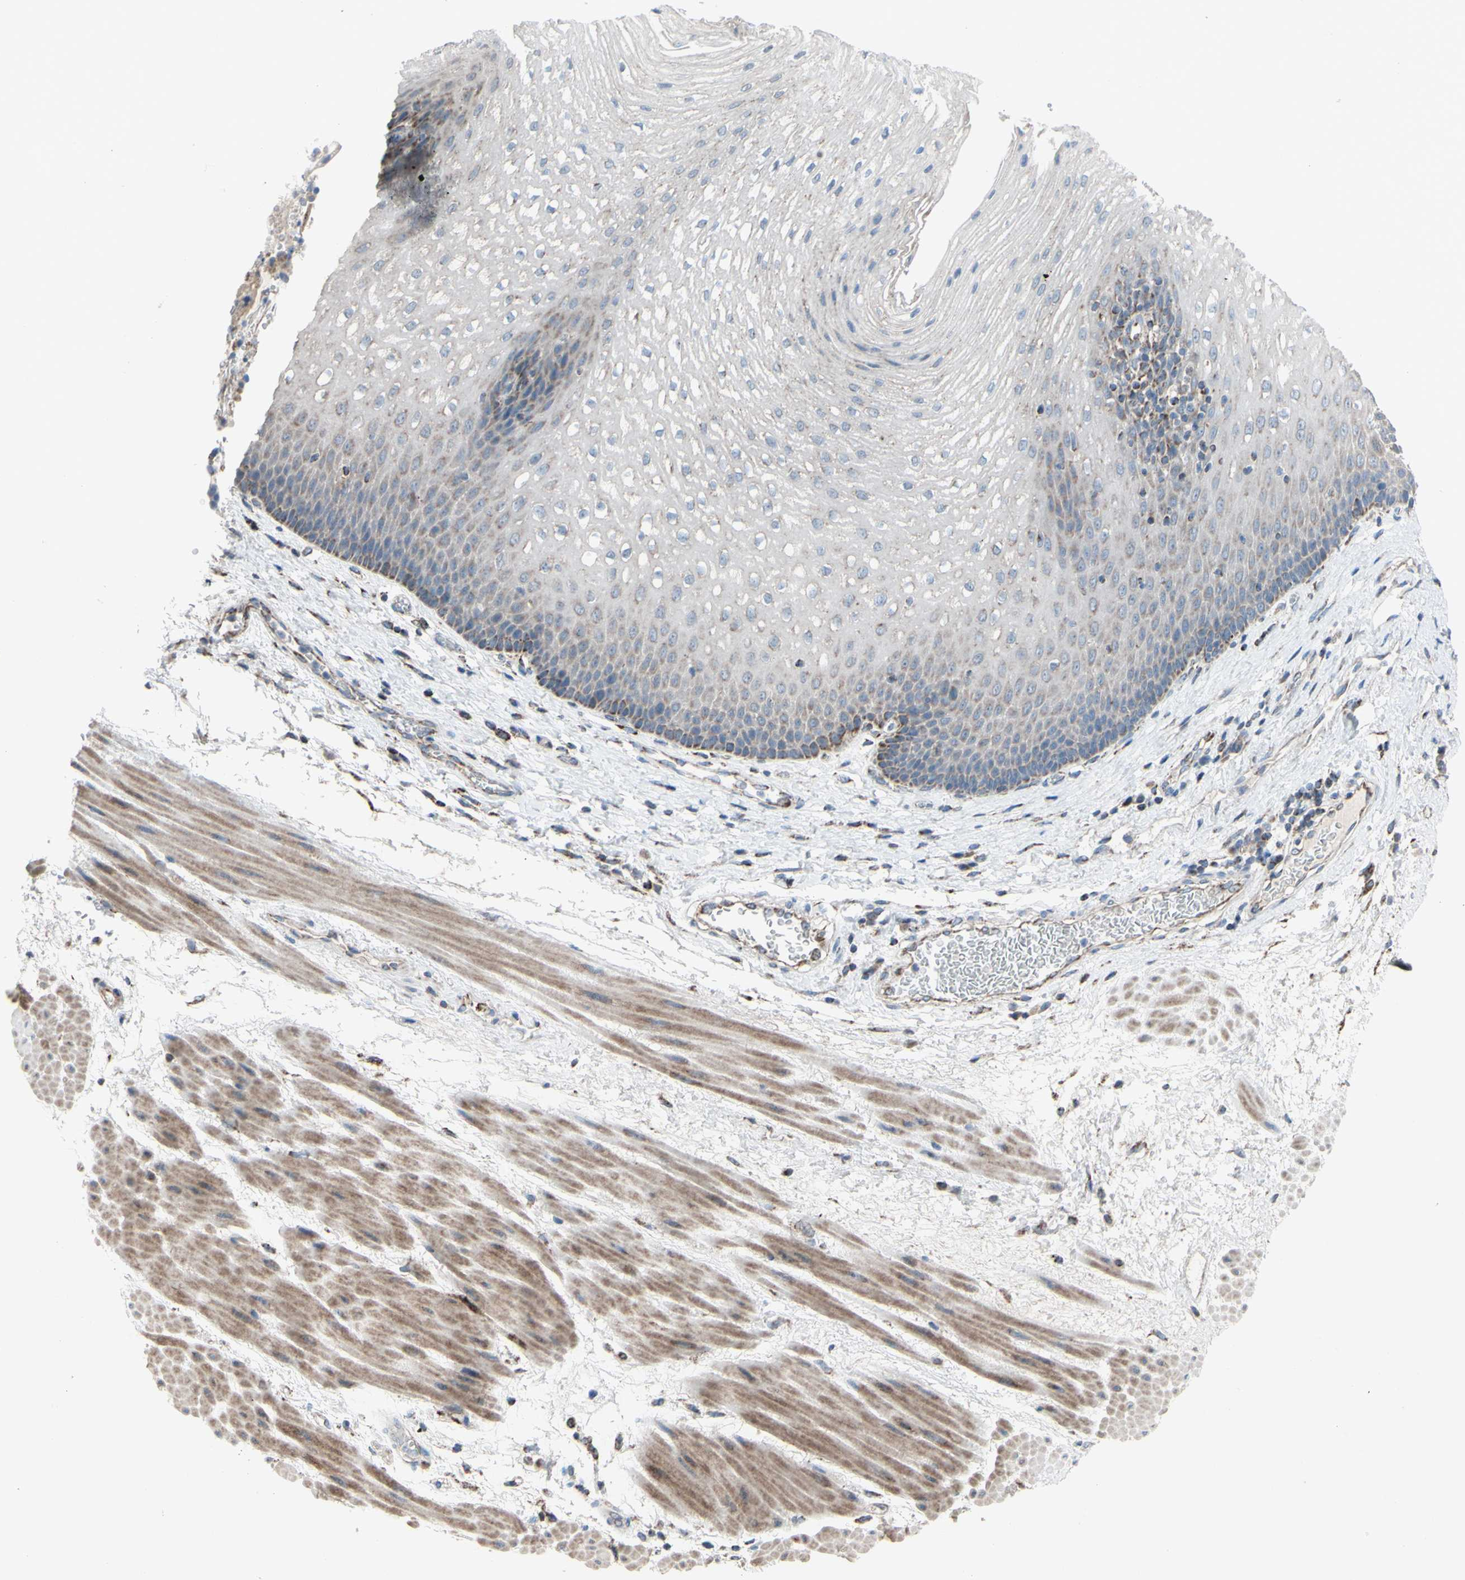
{"staining": {"intensity": "moderate", "quantity": "<25%", "location": "cytoplasmic/membranous"}, "tissue": "esophagus", "cell_type": "Squamous epithelial cells", "image_type": "normal", "snomed": [{"axis": "morphology", "description": "Normal tissue, NOS"}, {"axis": "topography", "description": "Esophagus"}], "caption": "Normal esophagus exhibits moderate cytoplasmic/membranous positivity in approximately <25% of squamous epithelial cells (DAB (3,3'-diaminobenzidine) IHC, brown staining for protein, blue staining for nuclei)..", "gene": "GLT8D1", "patient": {"sex": "male", "age": 48}}